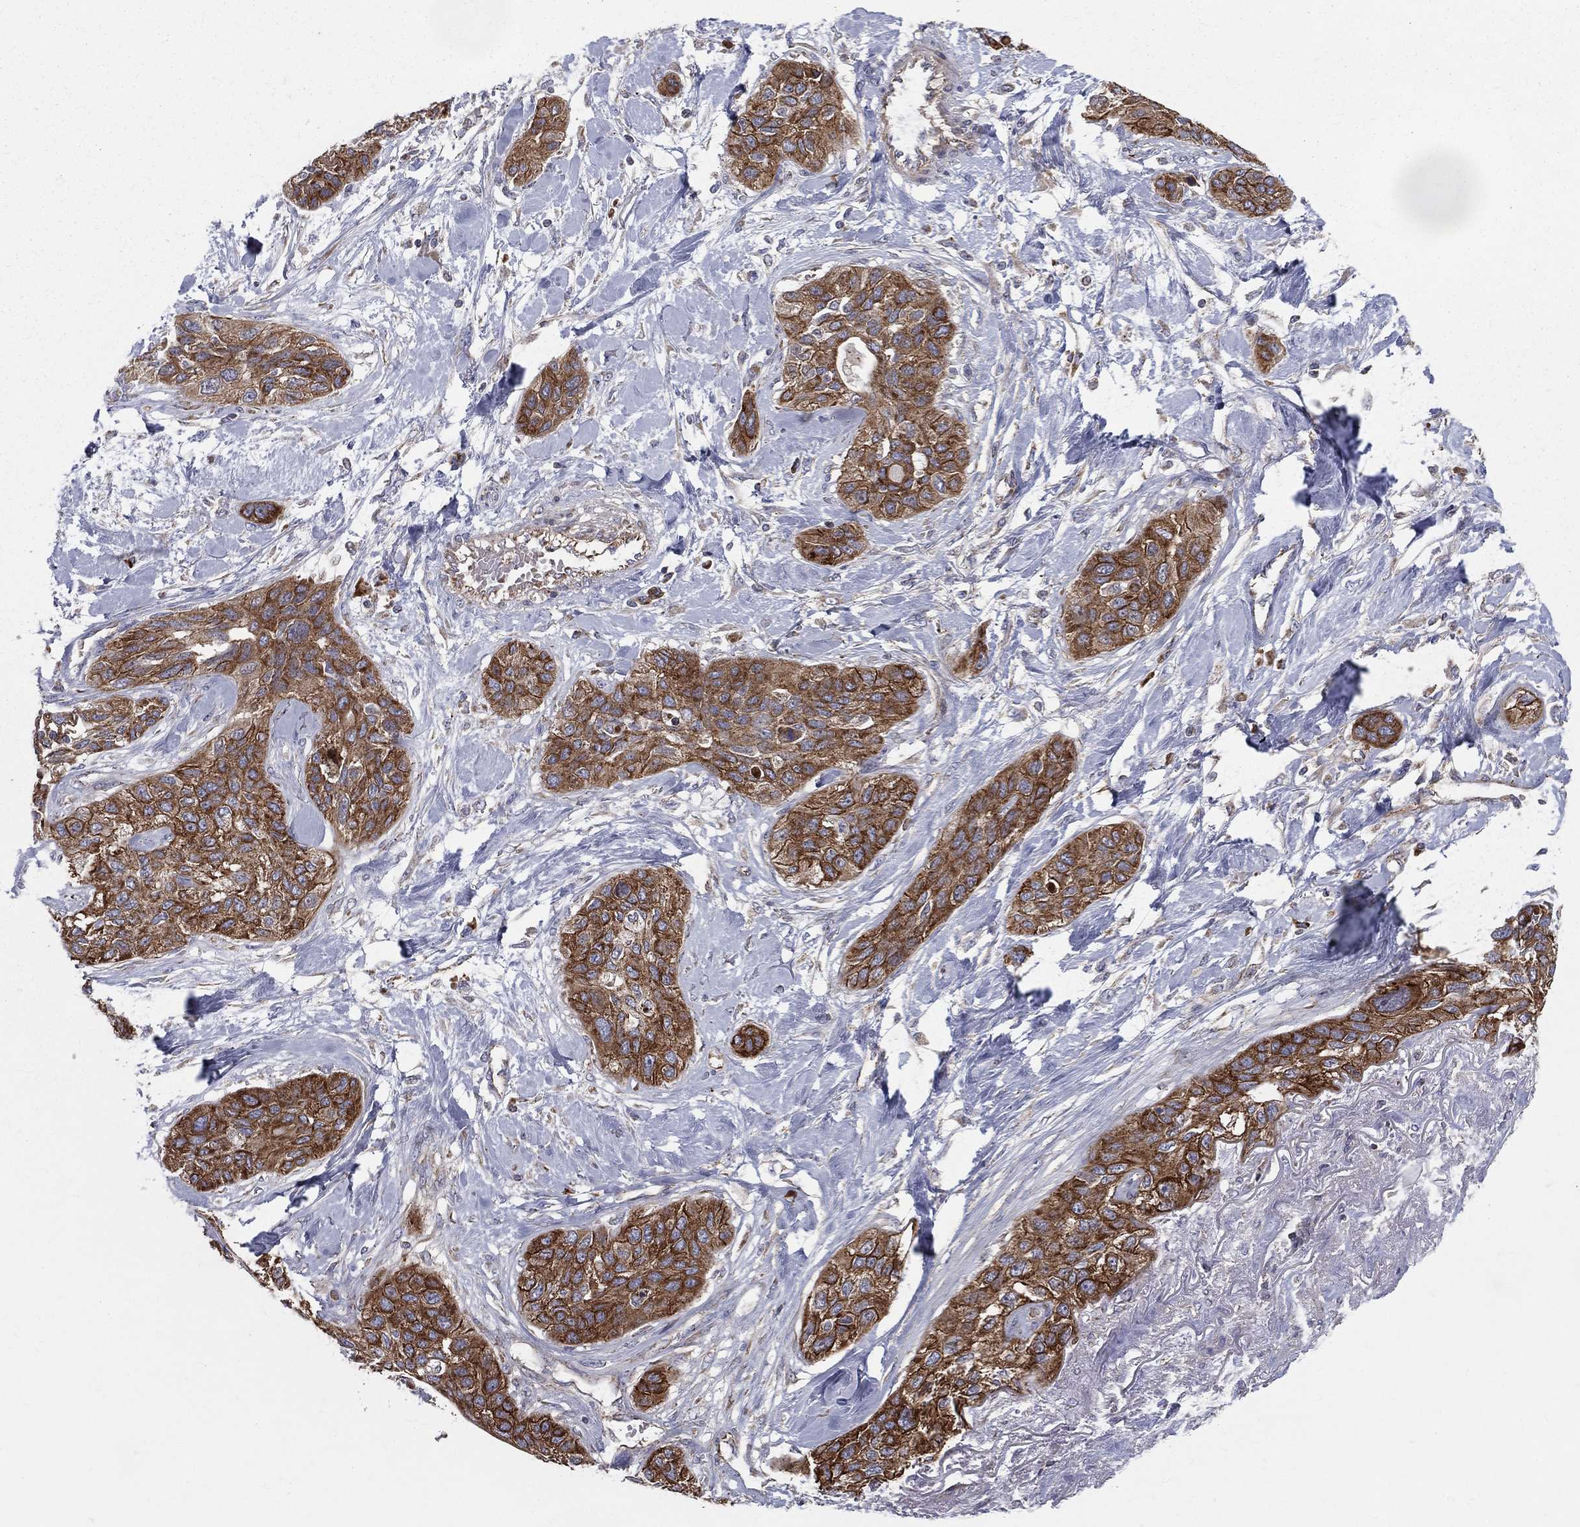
{"staining": {"intensity": "strong", "quantity": ">75%", "location": "cytoplasmic/membranous"}, "tissue": "lung cancer", "cell_type": "Tumor cells", "image_type": "cancer", "snomed": [{"axis": "morphology", "description": "Squamous cell carcinoma, NOS"}, {"axis": "topography", "description": "Lung"}], "caption": "Tumor cells reveal high levels of strong cytoplasmic/membranous expression in approximately >75% of cells in human lung cancer (squamous cell carcinoma). (Stains: DAB (3,3'-diaminobenzidine) in brown, nuclei in blue, Microscopy: brightfield microscopy at high magnification).", "gene": "MIX23", "patient": {"sex": "female", "age": 70}}